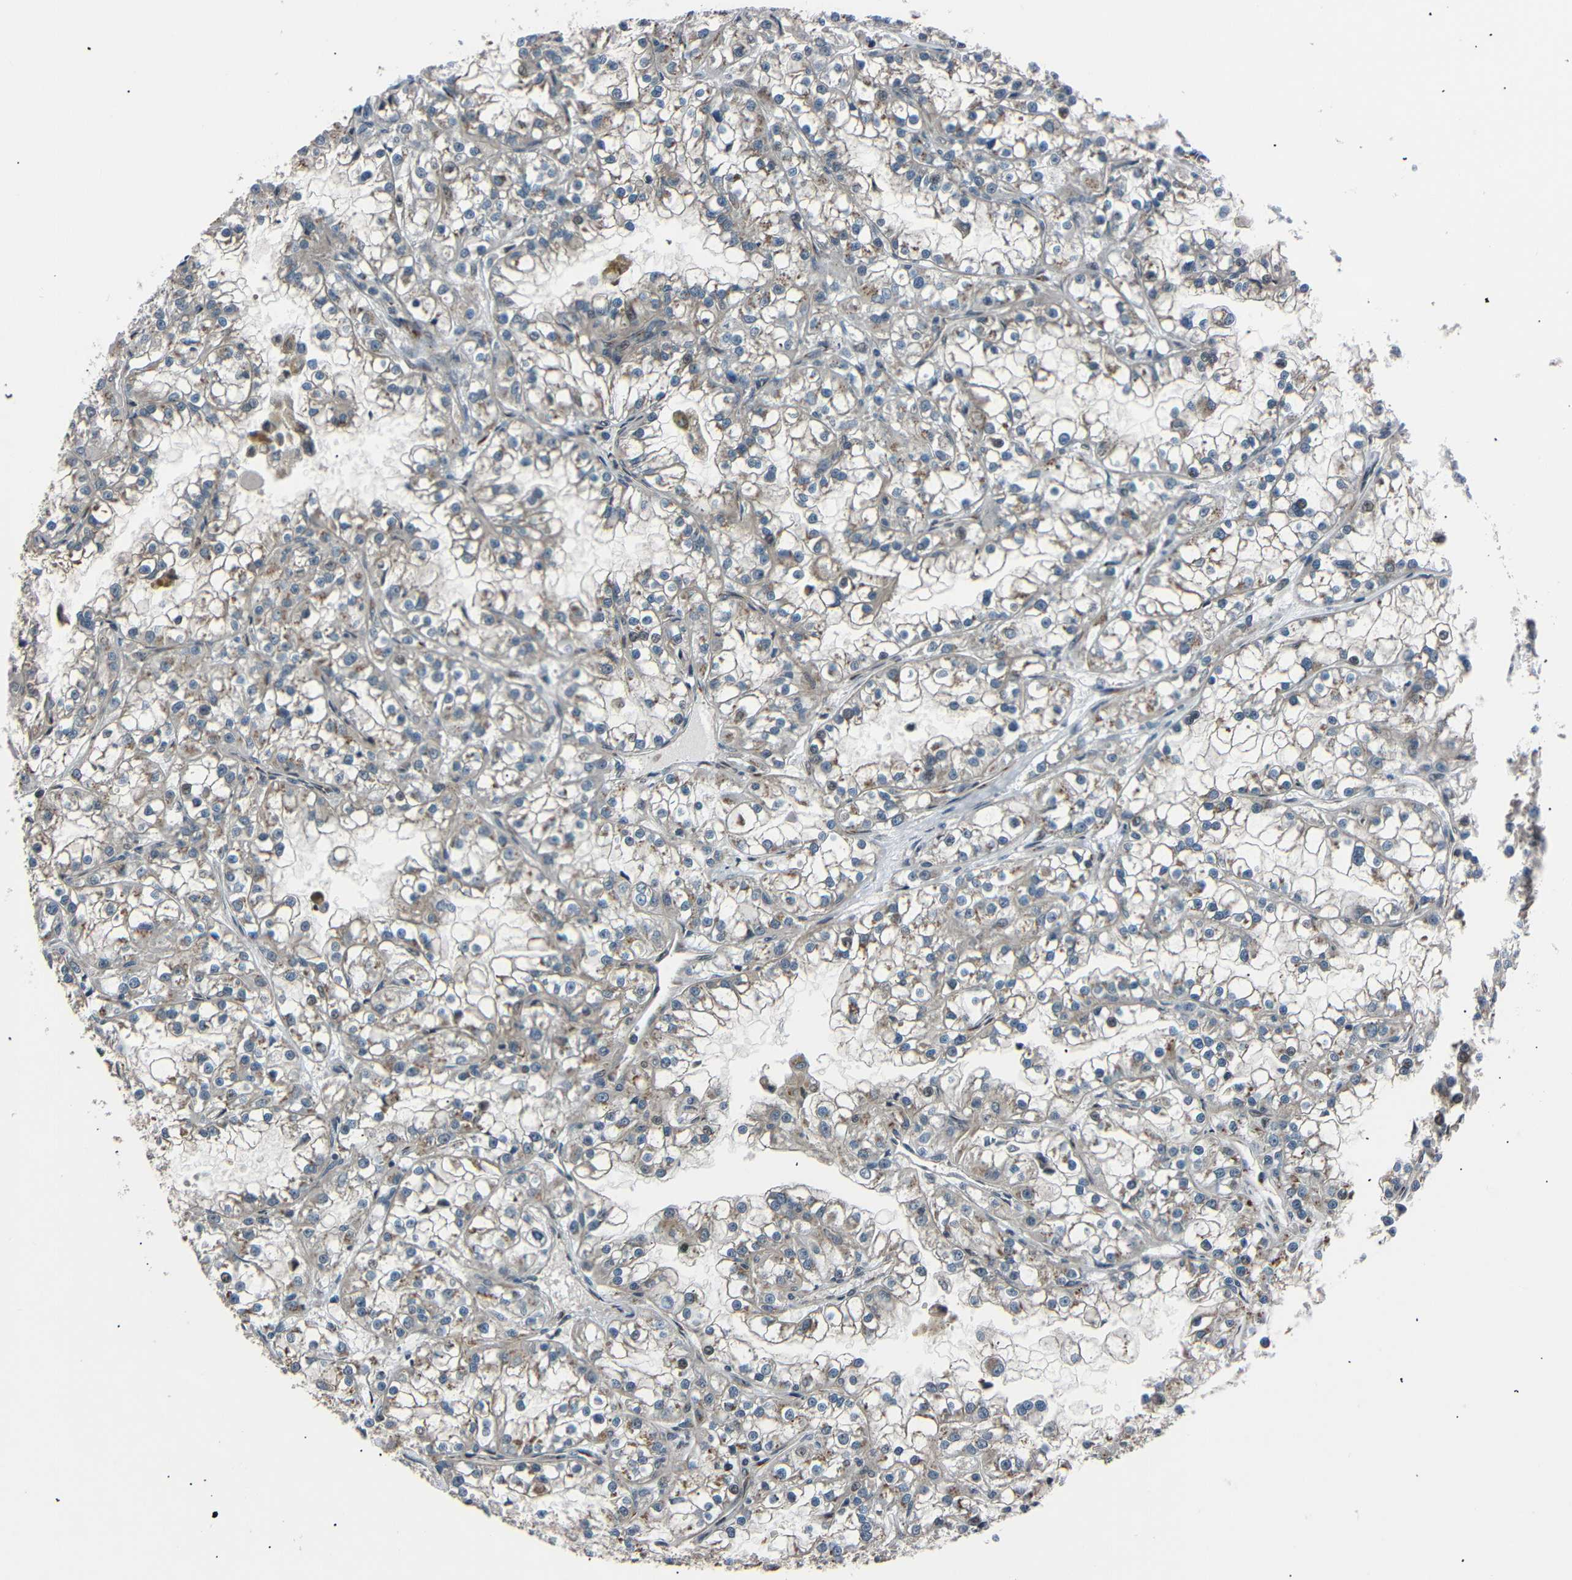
{"staining": {"intensity": "weak", "quantity": ">75%", "location": "cytoplasmic/membranous"}, "tissue": "renal cancer", "cell_type": "Tumor cells", "image_type": "cancer", "snomed": [{"axis": "morphology", "description": "Adenocarcinoma, NOS"}, {"axis": "topography", "description": "Kidney"}], "caption": "This histopathology image demonstrates renal cancer (adenocarcinoma) stained with immunohistochemistry (IHC) to label a protein in brown. The cytoplasmic/membranous of tumor cells show weak positivity for the protein. Nuclei are counter-stained blue.", "gene": "AKAP9", "patient": {"sex": "female", "age": 52}}